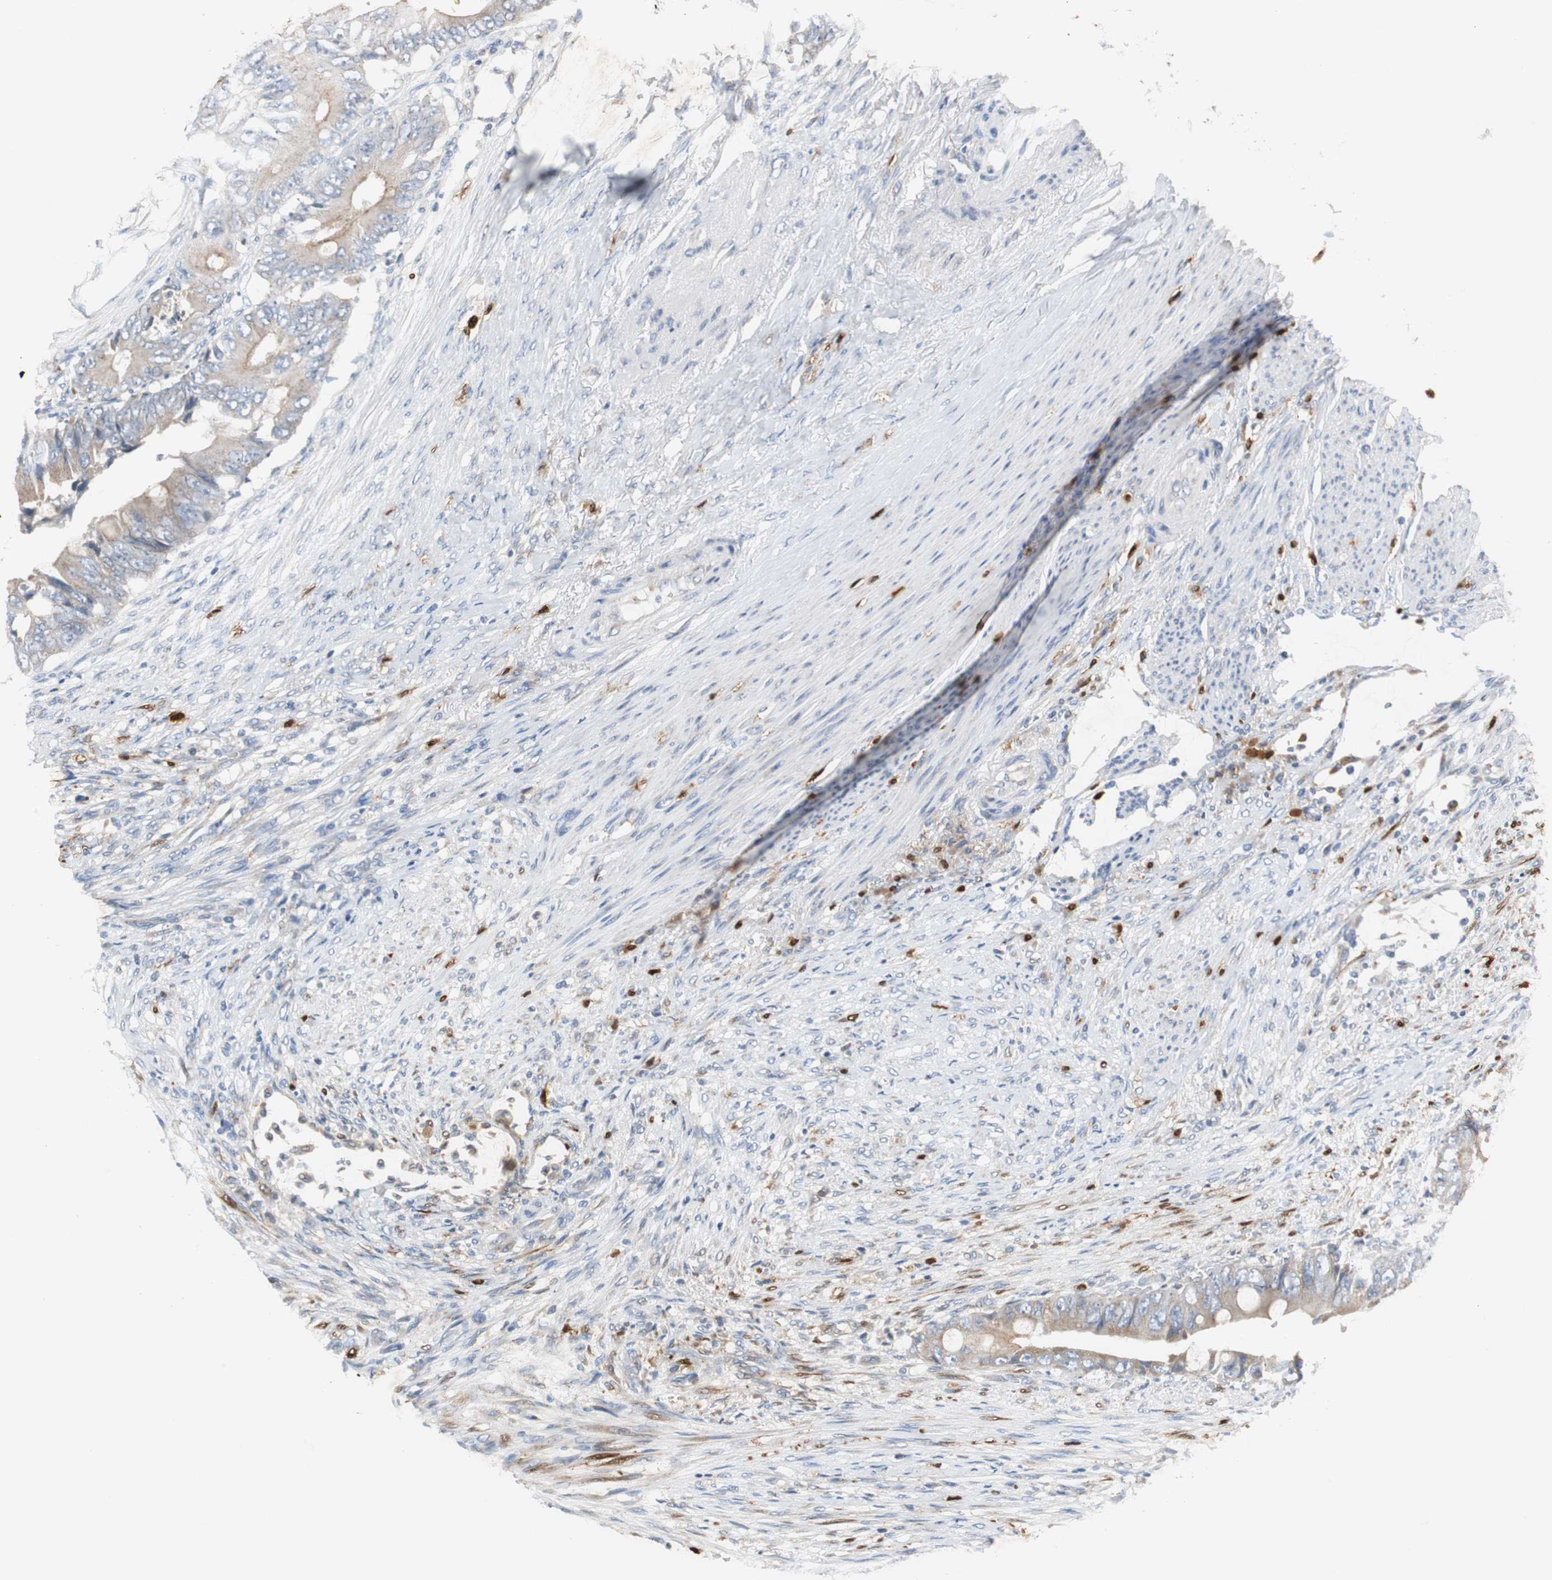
{"staining": {"intensity": "moderate", "quantity": ">75%", "location": "cytoplasmic/membranous"}, "tissue": "colorectal cancer", "cell_type": "Tumor cells", "image_type": "cancer", "snomed": [{"axis": "morphology", "description": "Adenocarcinoma, NOS"}, {"axis": "topography", "description": "Rectum"}], "caption": "This is an image of immunohistochemistry staining of colorectal adenocarcinoma, which shows moderate positivity in the cytoplasmic/membranous of tumor cells.", "gene": "CALB2", "patient": {"sex": "female", "age": 77}}